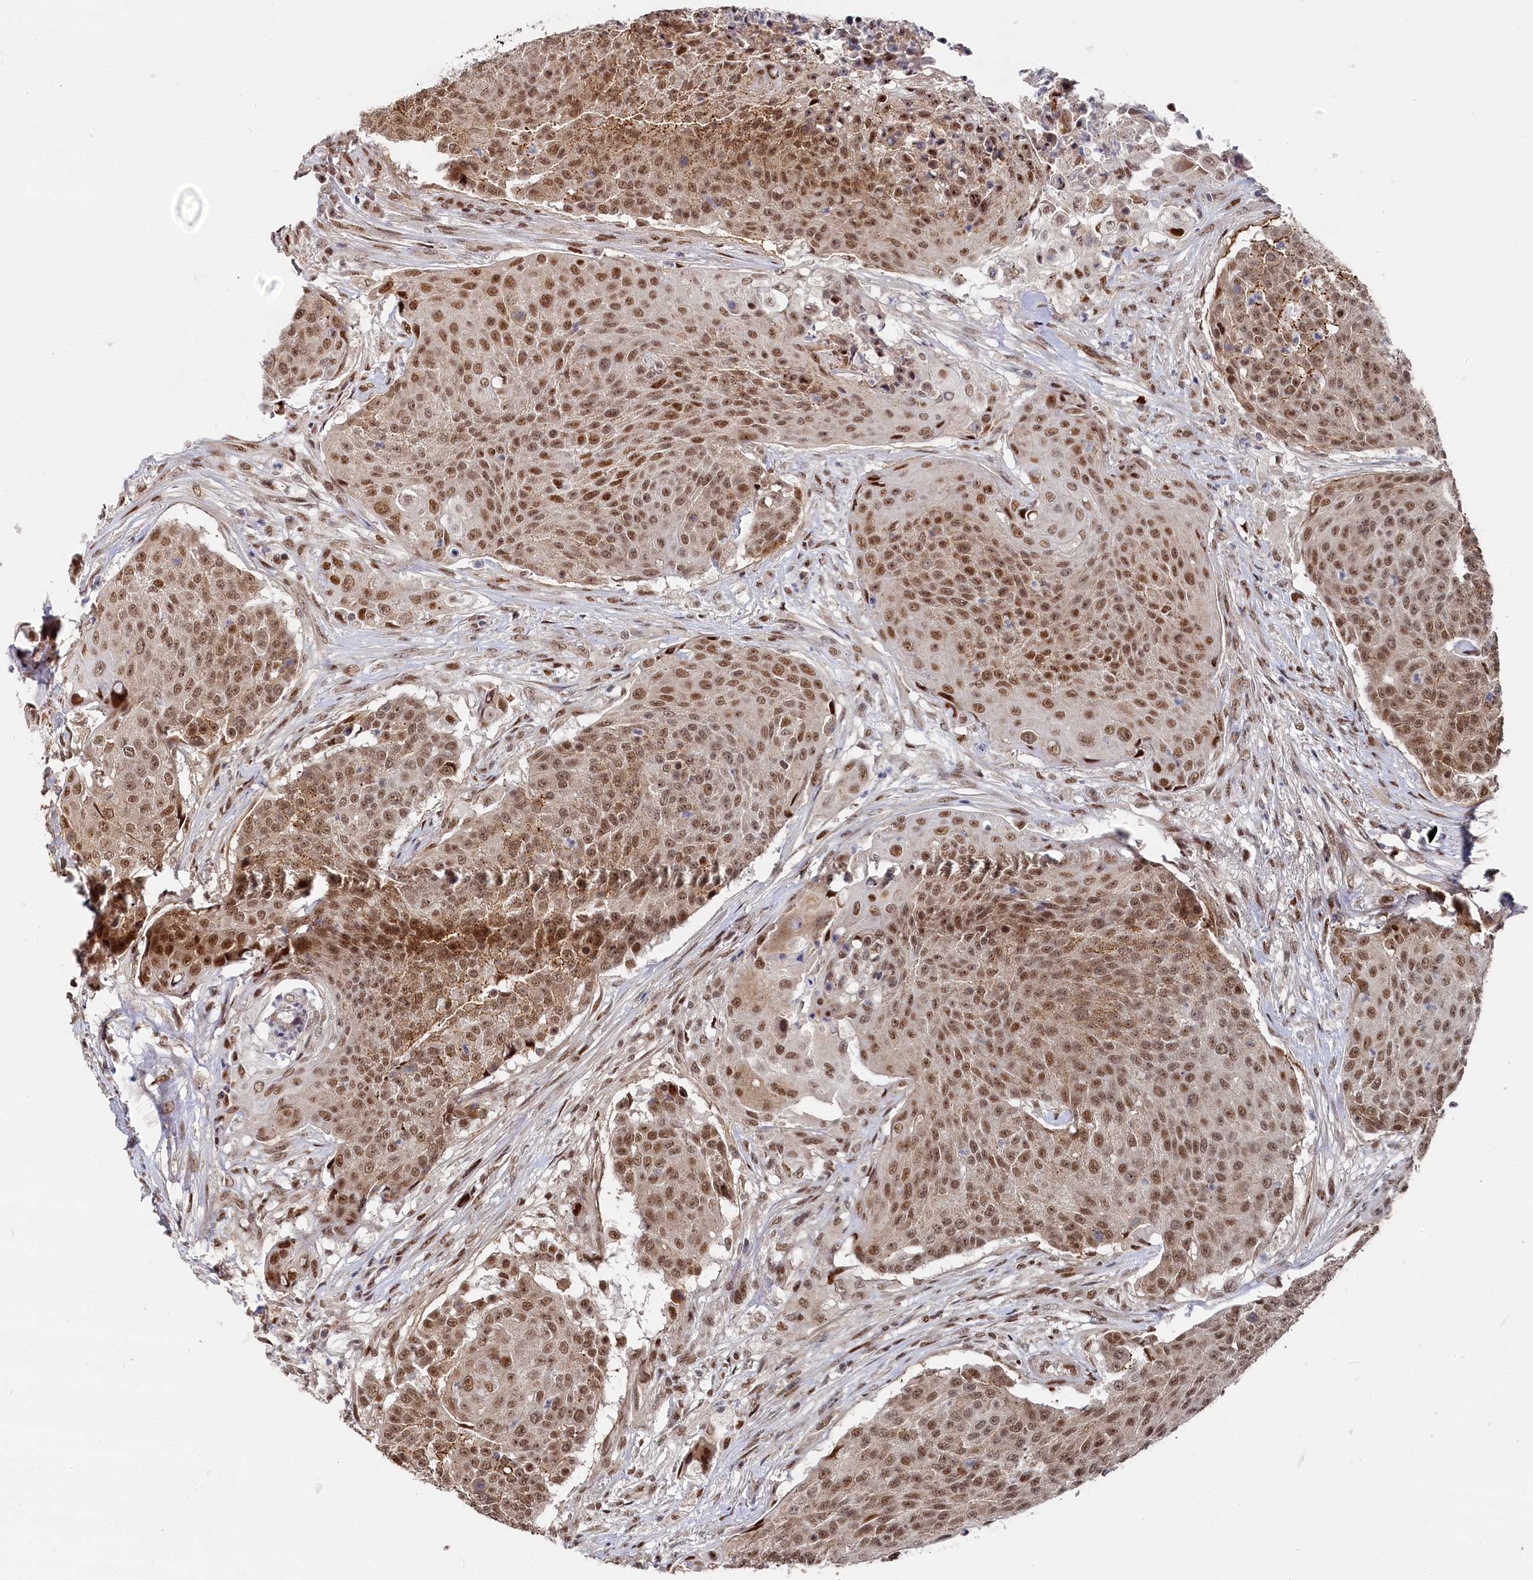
{"staining": {"intensity": "moderate", "quantity": ">75%", "location": "cytoplasmic/membranous,nuclear"}, "tissue": "urothelial cancer", "cell_type": "Tumor cells", "image_type": "cancer", "snomed": [{"axis": "morphology", "description": "Urothelial carcinoma, High grade"}, {"axis": "topography", "description": "Urinary bladder"}], "caption": "Brown immunohistochemical staining in urothelial carcinoma (high-grade) shows moderate cytoplasmic/membranous and nuclear positivity in about >75% of tumor cells.", "gene": "BUB3", "patient": {"sex": "female", "age": 63}}